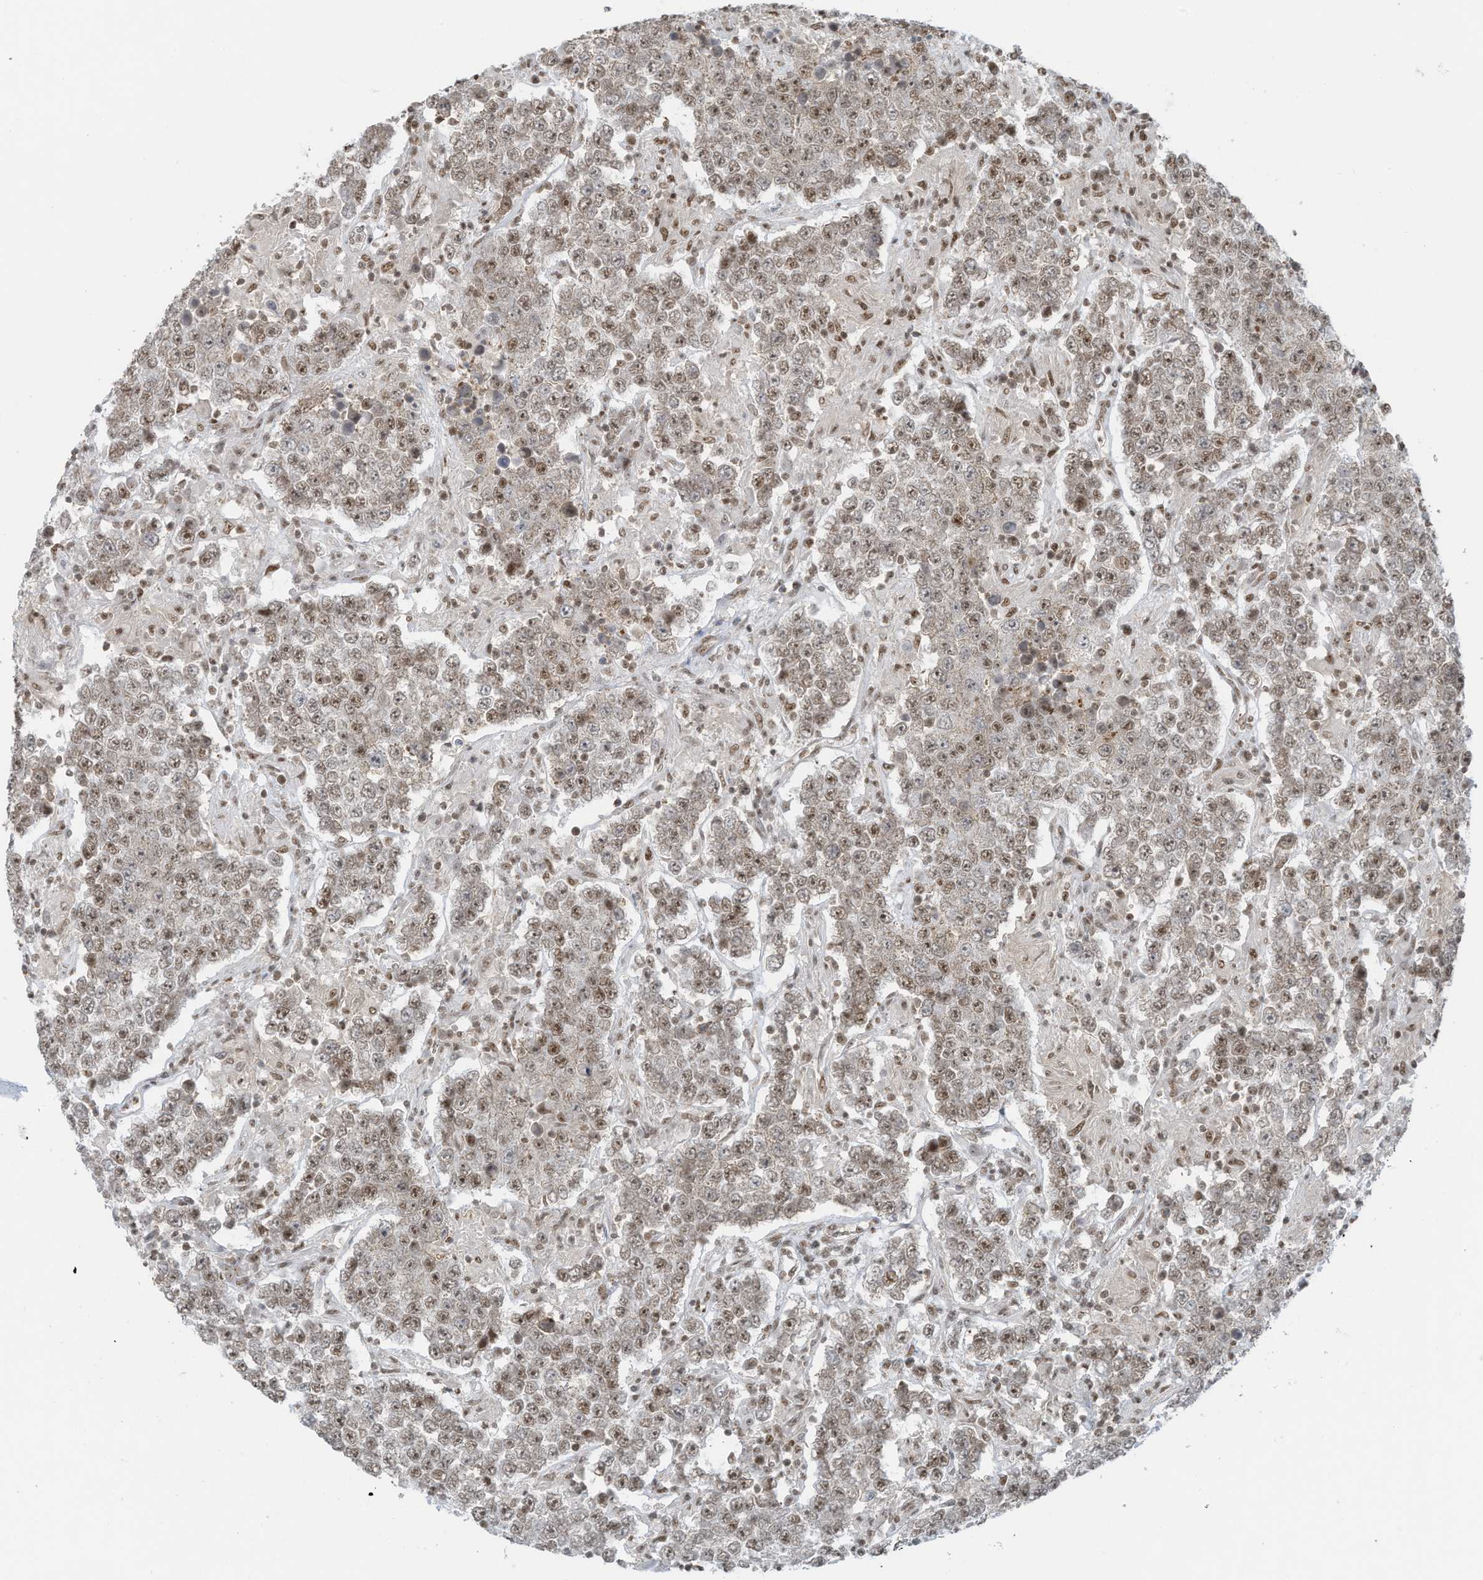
{"staining": {"intensity": "moderate", "quantity": ">75%", "location": "nuclear"}, "tissue": "testis cancer", "cell_type": "Tumor cells", "image_type": "cancer", "snomed": [{"axis": "morphology", "description": "Normal tissue, NOS"}, {"axis": "morphology", "description": "Urothelial carcinoma, High grade"}, {"axis": "morphology", "description": "Seminoma, NOS"}, {"axis": "morphology", "description": "Carcinoma, Embryonal, NOS"}, {"axis": "topography", "description": "Urinary bladder"}, {"axis": "topography", "description": "Testis"}], "caption": "Immunohistochemistry (IHC) (DAB (3,3'-diaminobenzidine)) staining of human testis seminoma displays moderate nuclear protein positivity in about >75% of tumor cells.", "gene": "DBR1", "patient": {"sex": "male", "age": 41}}